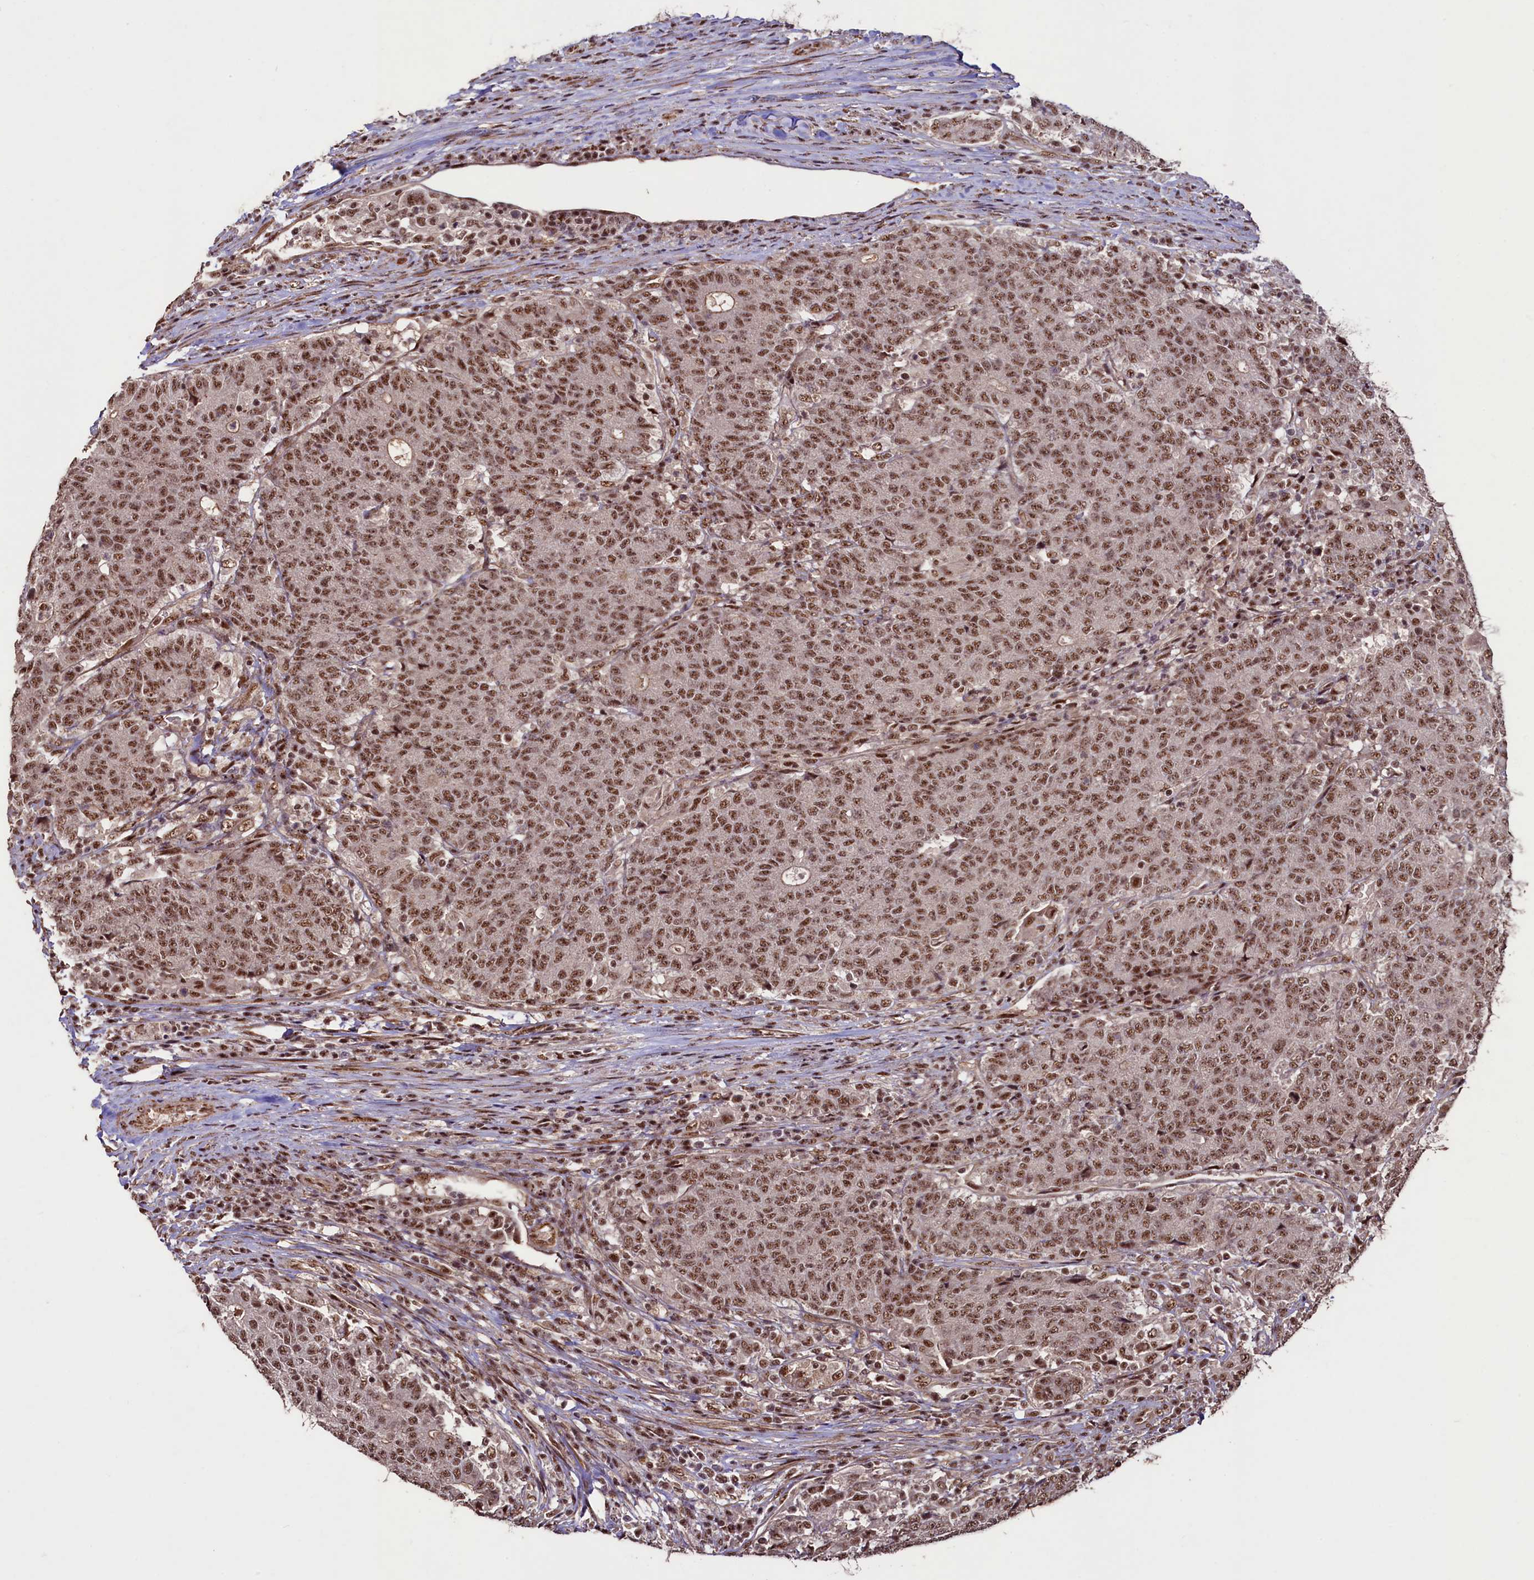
{"staining": {"intensity": "moderate", "quantity": ">75%", "location": "nuclear"}, "tissue": "colorectal cancer", "cell_type": "Tumor cells", "image_type": "cancer", "snomed": [{"axis": "morphology", "description": "Adenocarcinoma, NOS"}, {"axis": "topography", "description": "Colon"}], "caption": "Approximately >75% of tumor cells in human colorectal cancer (adenocarcinoma) exhibit moderate nuclear protein expression as visualized by brown immunohistochemical staining.", "gene": "SFSWAP", "patient": {"sex": "female", "age": 75}}